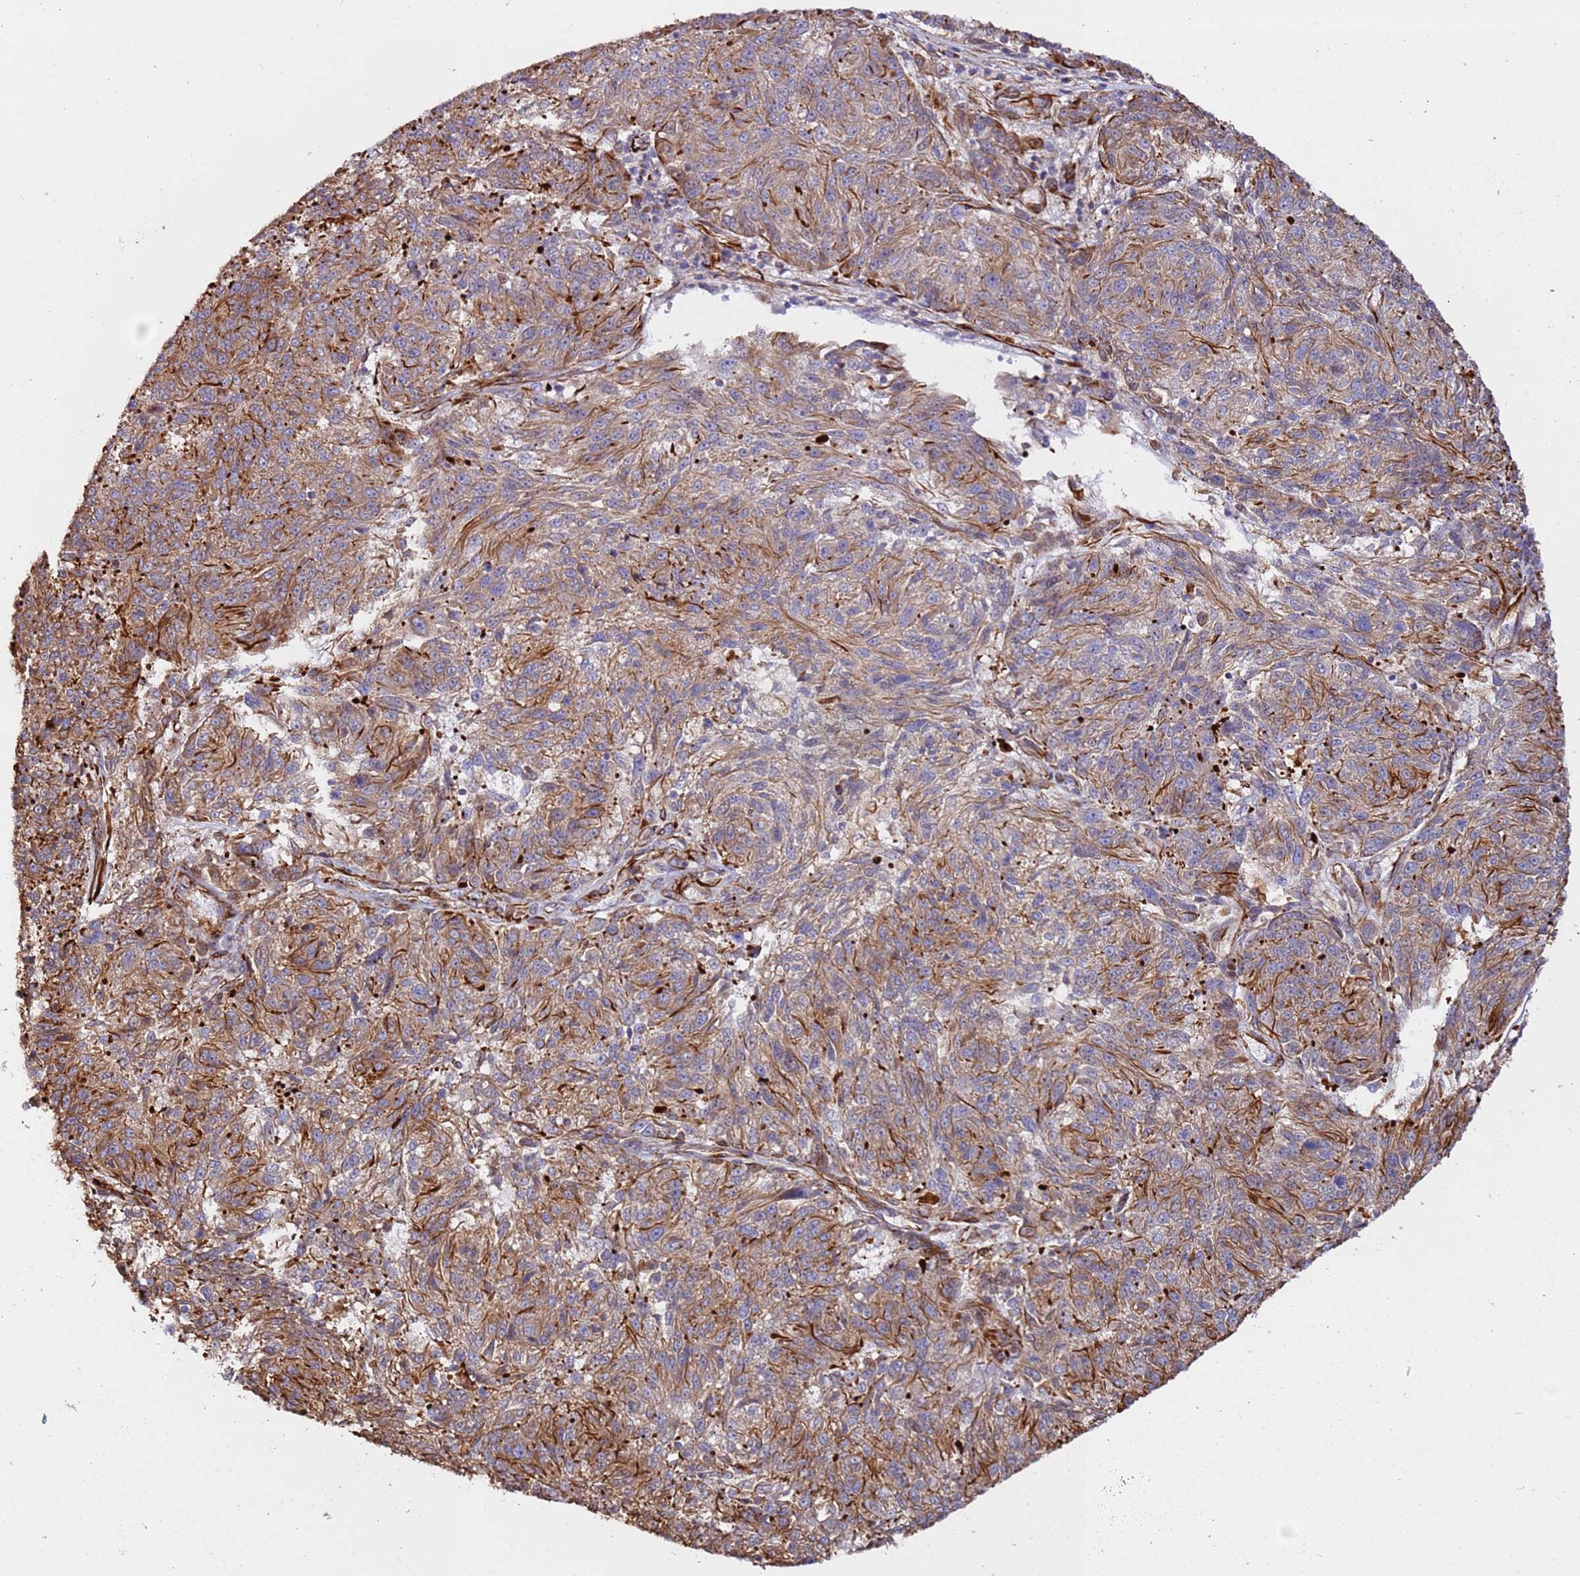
{"staining": {"intensity": "moderate", "quantity": "25%-75%", "location": "cytoplasmic/membranous"}, "tissue": "melanoma", "cell_type": "Tumor cells", "image_type": "cancer", "snomed": [{"axis": "morphology", "description": "Malignant melanoma, NOS"}, {"axis": "topography", "description": "Skin"}], "caption": "This is a histology image of immunohistochemistry (IHC) staining of melanoma, which shows moderate staining in the cytoplasmic/membranous of tumor cells.", "gene": "MRGPRE", "patient": {"sex": "male", "age": 53}}